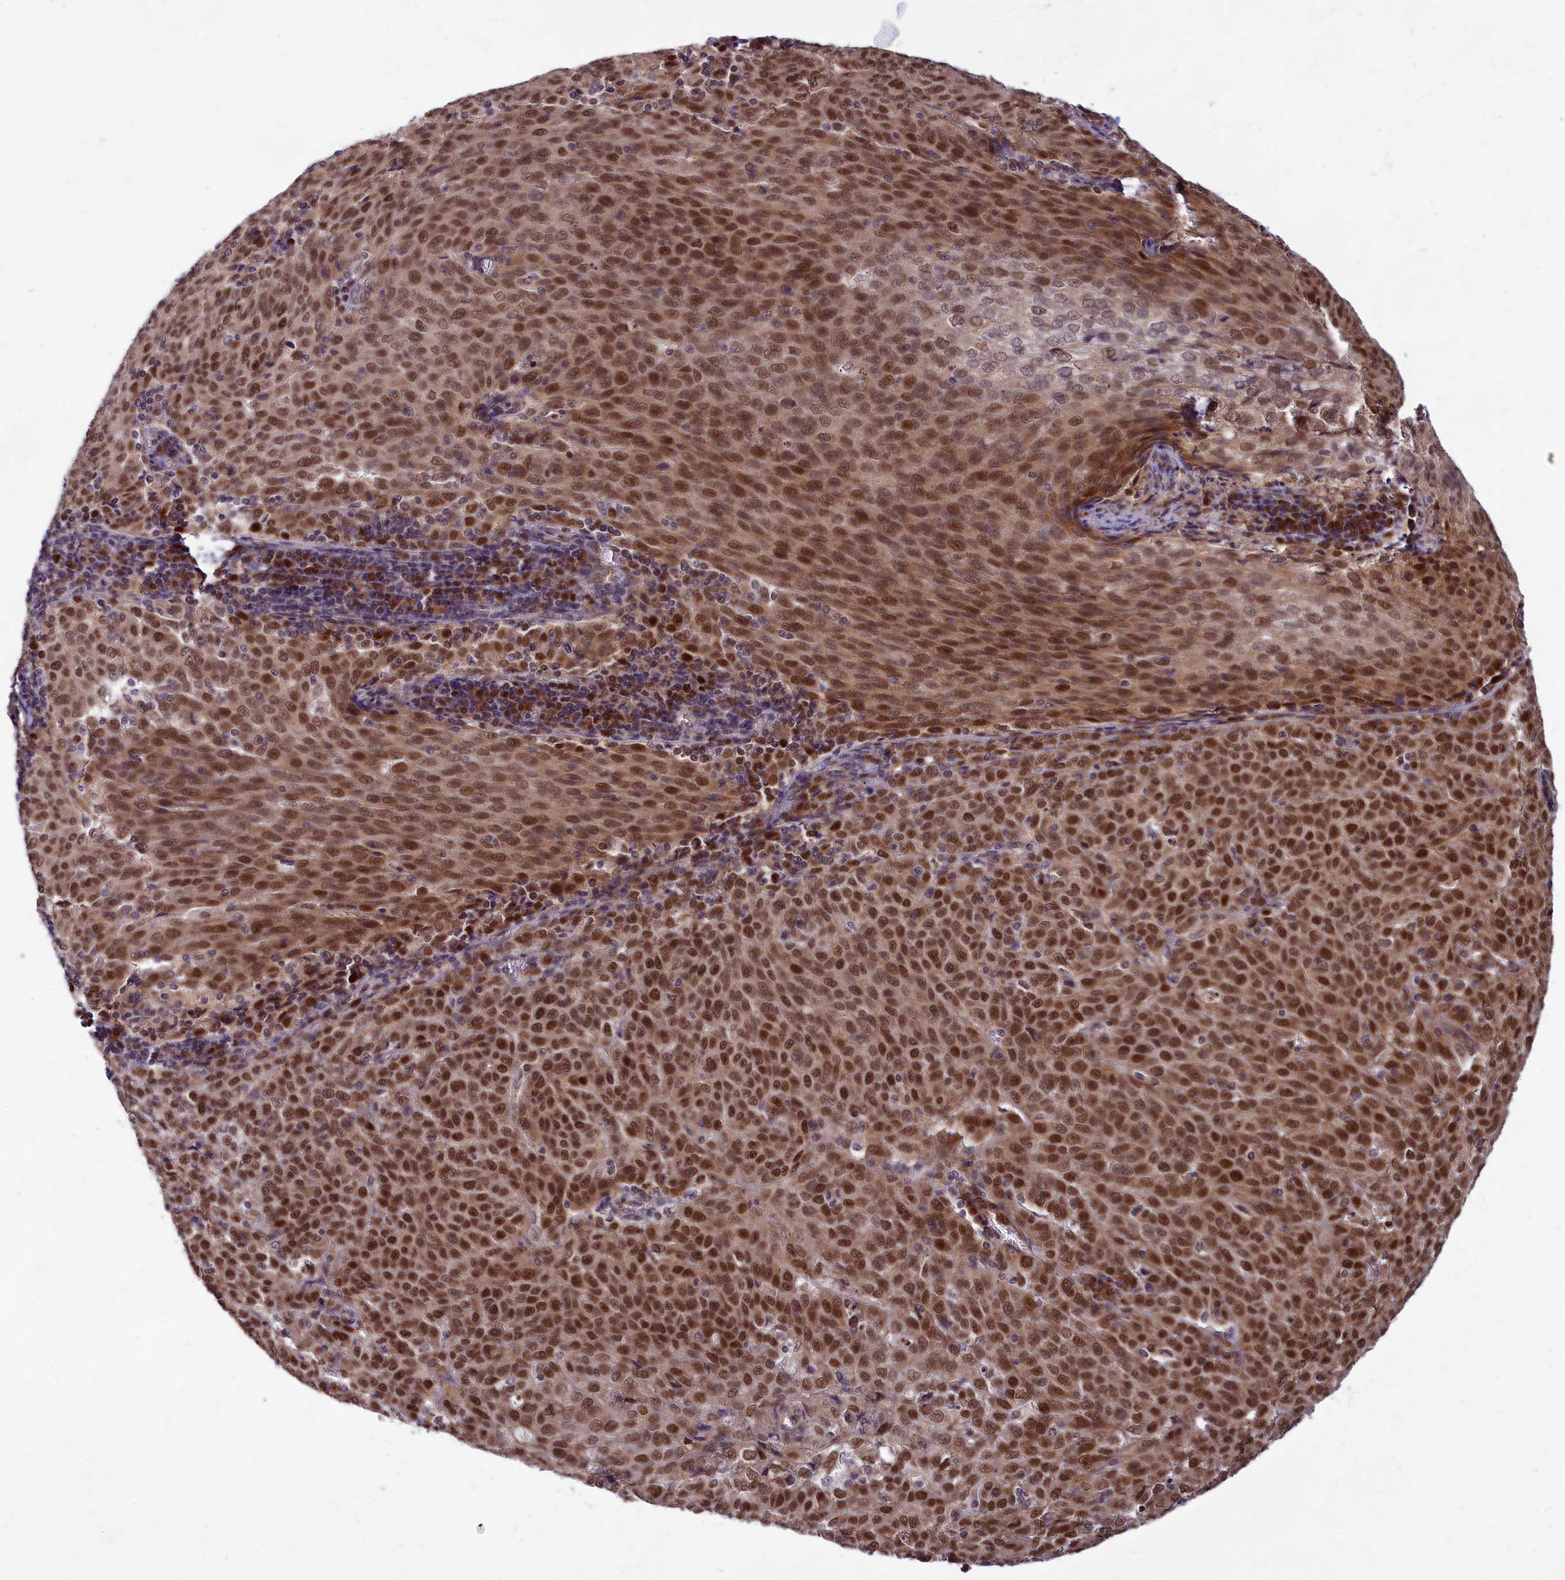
{"staining": {"intensity": "moderate", "quantity": ">75%", "location": "nuclear"}, "tissue": "cervical cancer", "cell_type": "Tumor cells", "image_type": "cancer", "snomed": [{"axis": "morphology", "description": "Squamous cell carcinoma, NOS"}, {"axis": "topography", "description": "Cervix"}], "caption": "Human squamous cell carcinoma (cervical) stained with a brown dye exhibits moderate nuclear positive staining in about >75% of tumor cells.", "gene": "EARS2", "patient": {"sex": "female", "age": 46}}